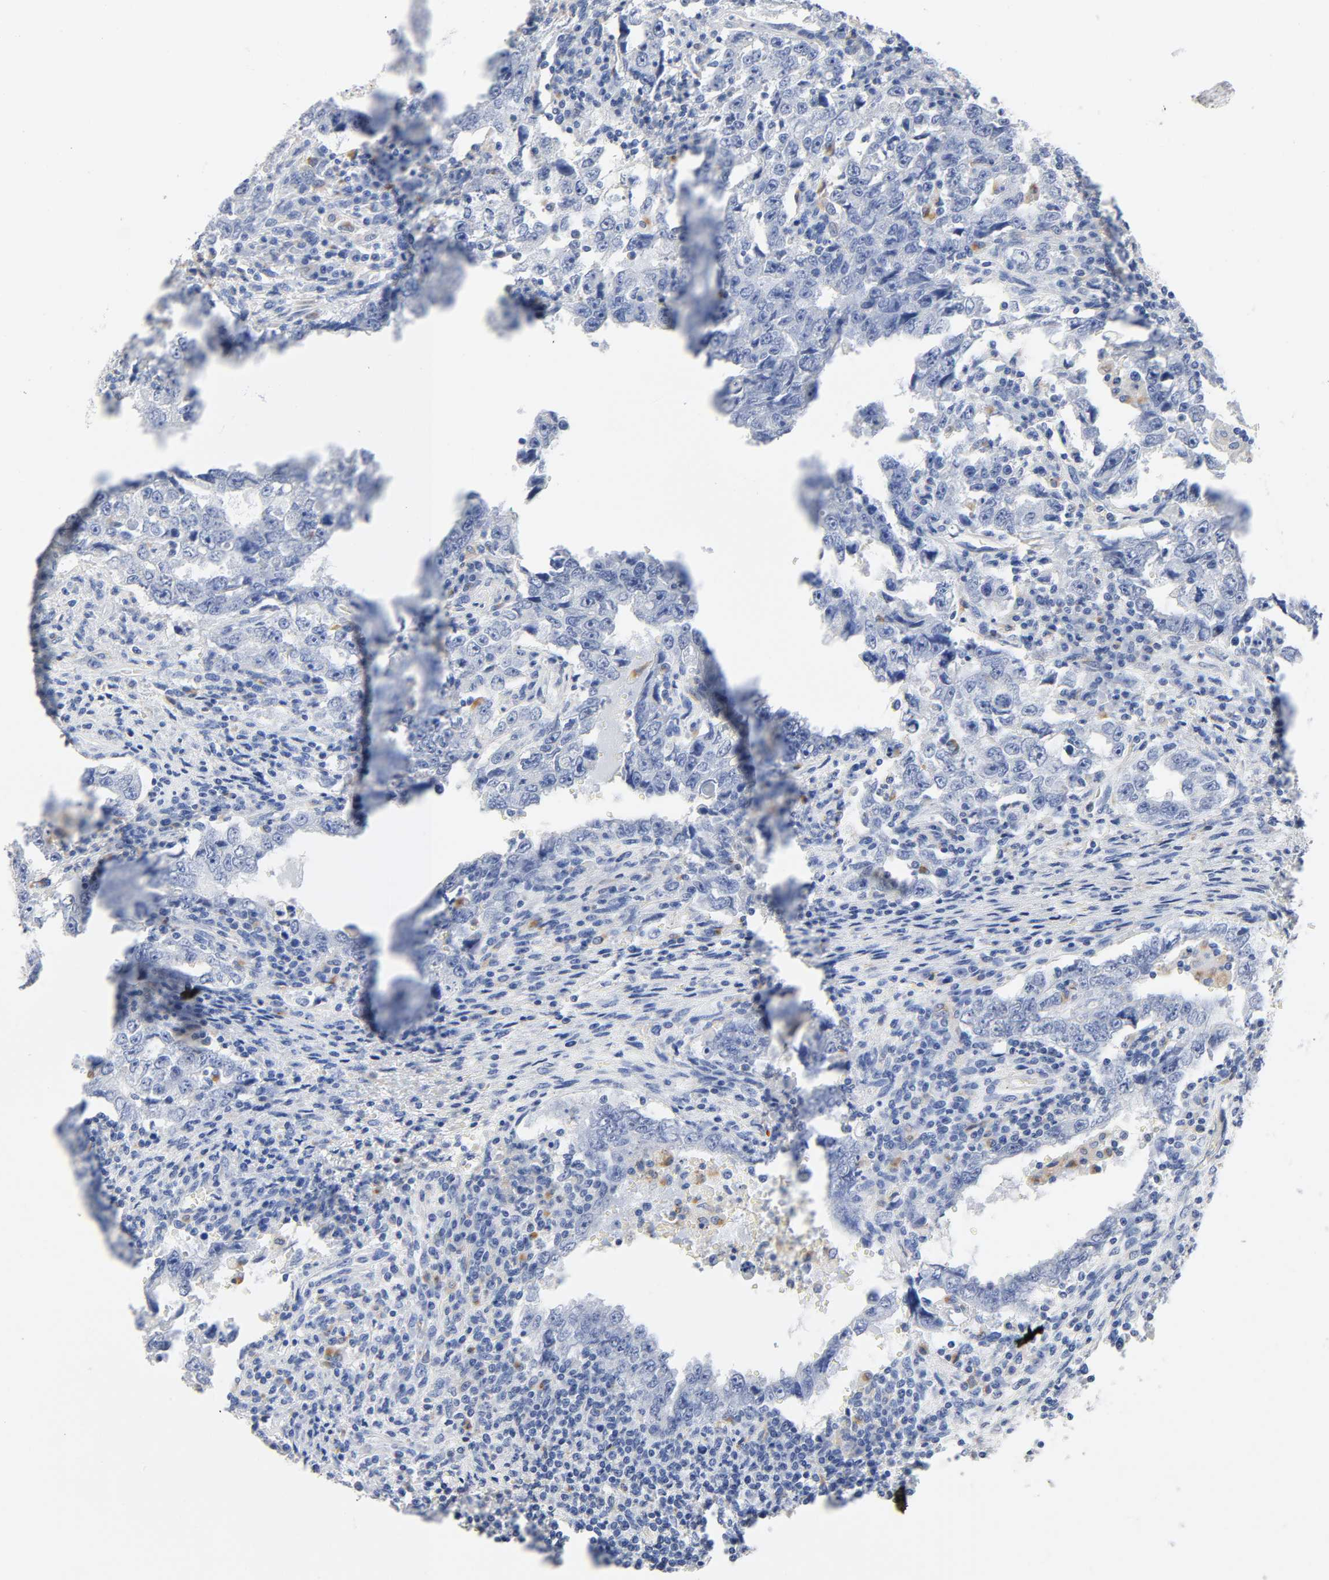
{"staining": {"intensity": "negative", "quantity": "none", "location": "none"}, "tissue": "testis cancer", "cell_type": "Tumor cells", "image_type": "cancer", "snomed": [{"axis": "morphology", "description": "Carcinoma, Embryonal, NOS"}, {"axis": "topography", "description": "Testis"}], "caption": "Tumor cells are negative for brown protein staining in testis embryonal carcinoma.", "gene": "PLP1", "patient": {"sex": "male", "age": 26}}